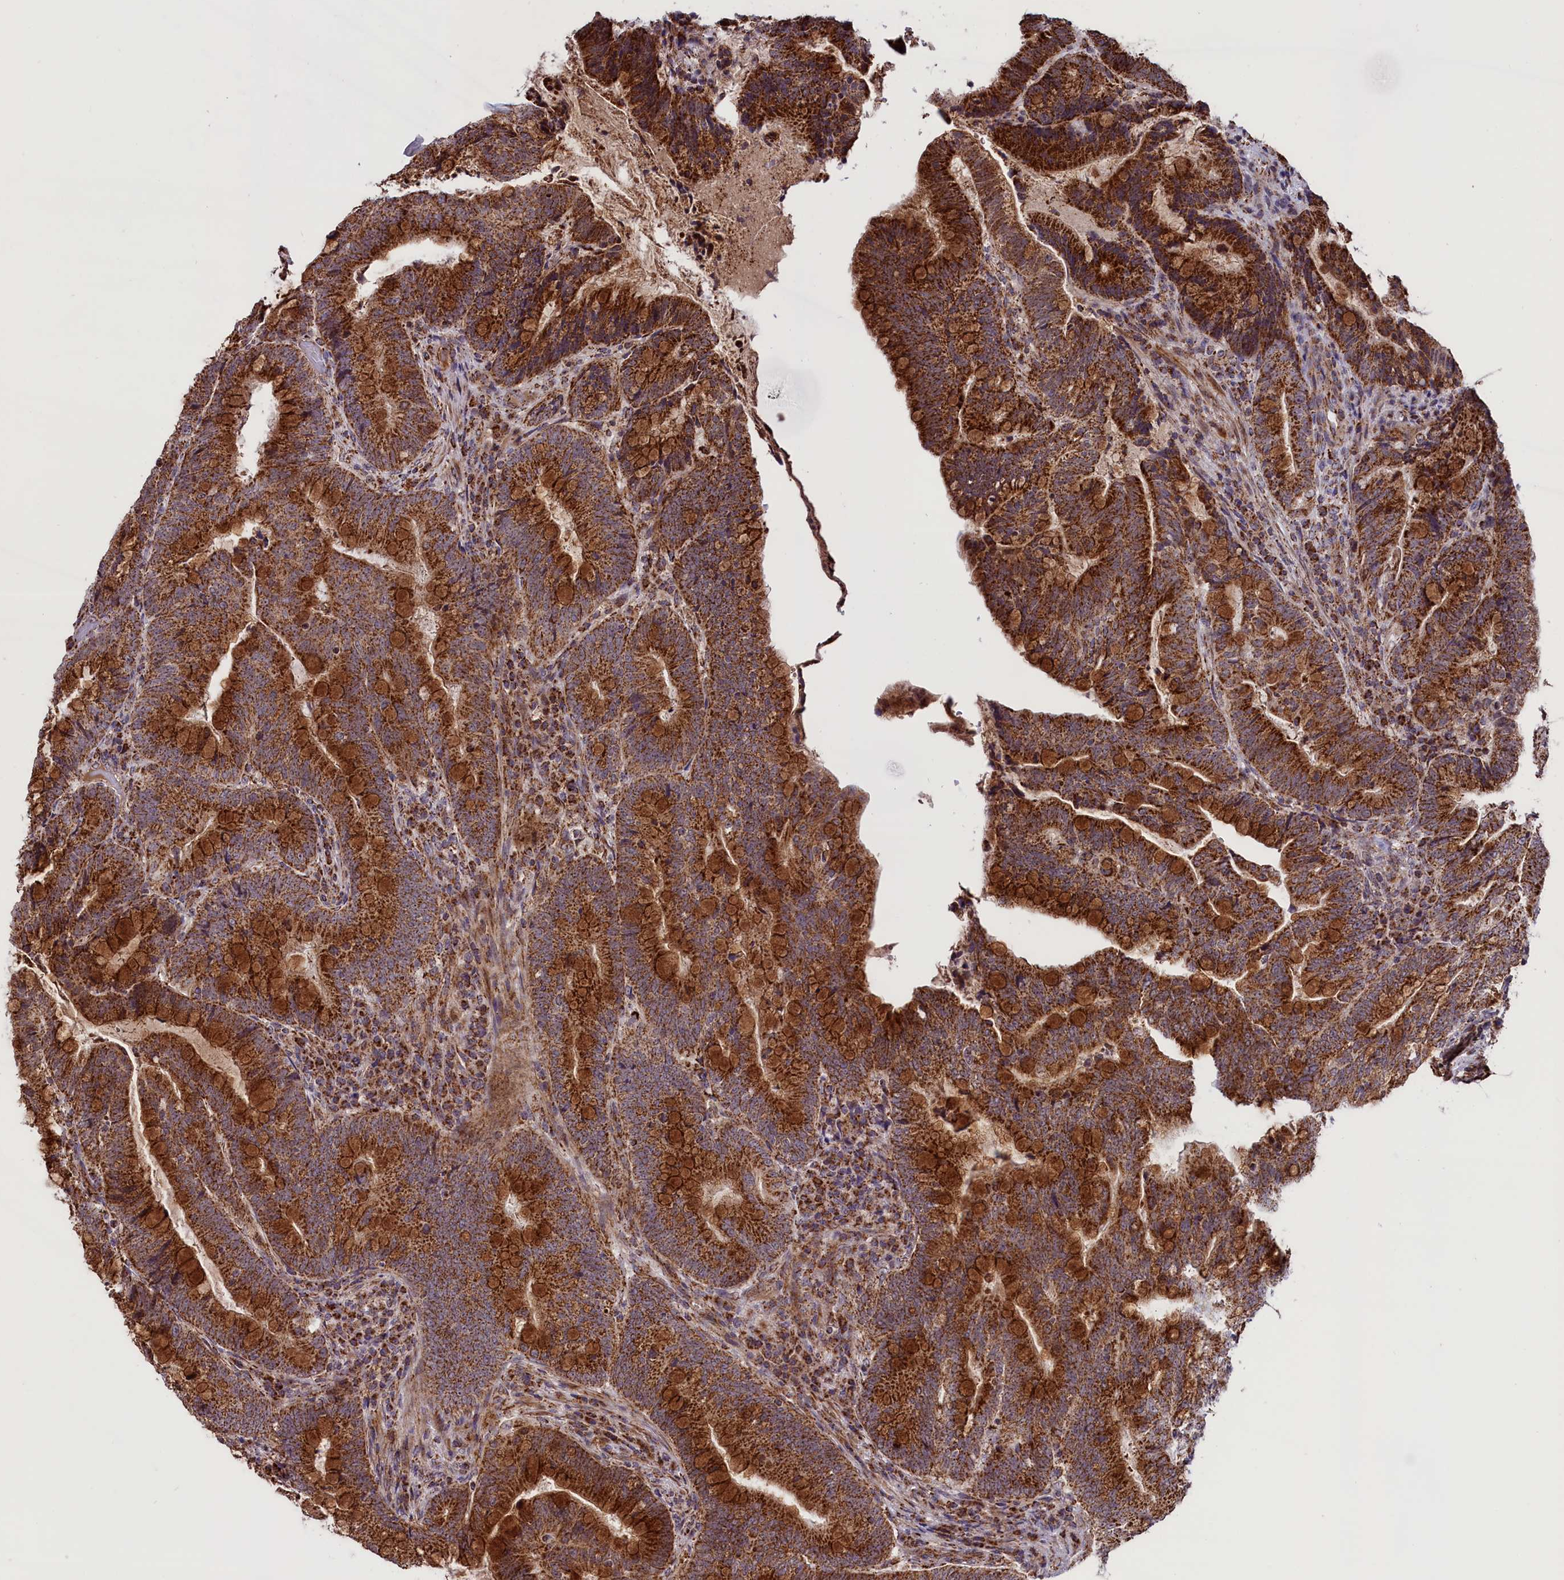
{"staining": {"intensity": "strong", "quantity": ">75%", "location": "cytoplasmic/membranous"}, "tissue": "colorectal cancer", "cell_type": "Tumor cells", "image_type": "cancer", "snomed": [{"axis": "morphology", "description": "Adenocarcinoma, NOS"}, {"axis": "topography", "description": "Colon"}], "caption": "Protein expression analysis of colorectal cancer displays strong cytoplasmic/membranous staining in approximately >75% of tumor cells.", "gene": "GLRX5", "patient": {"sex": "female", "age": 66}}